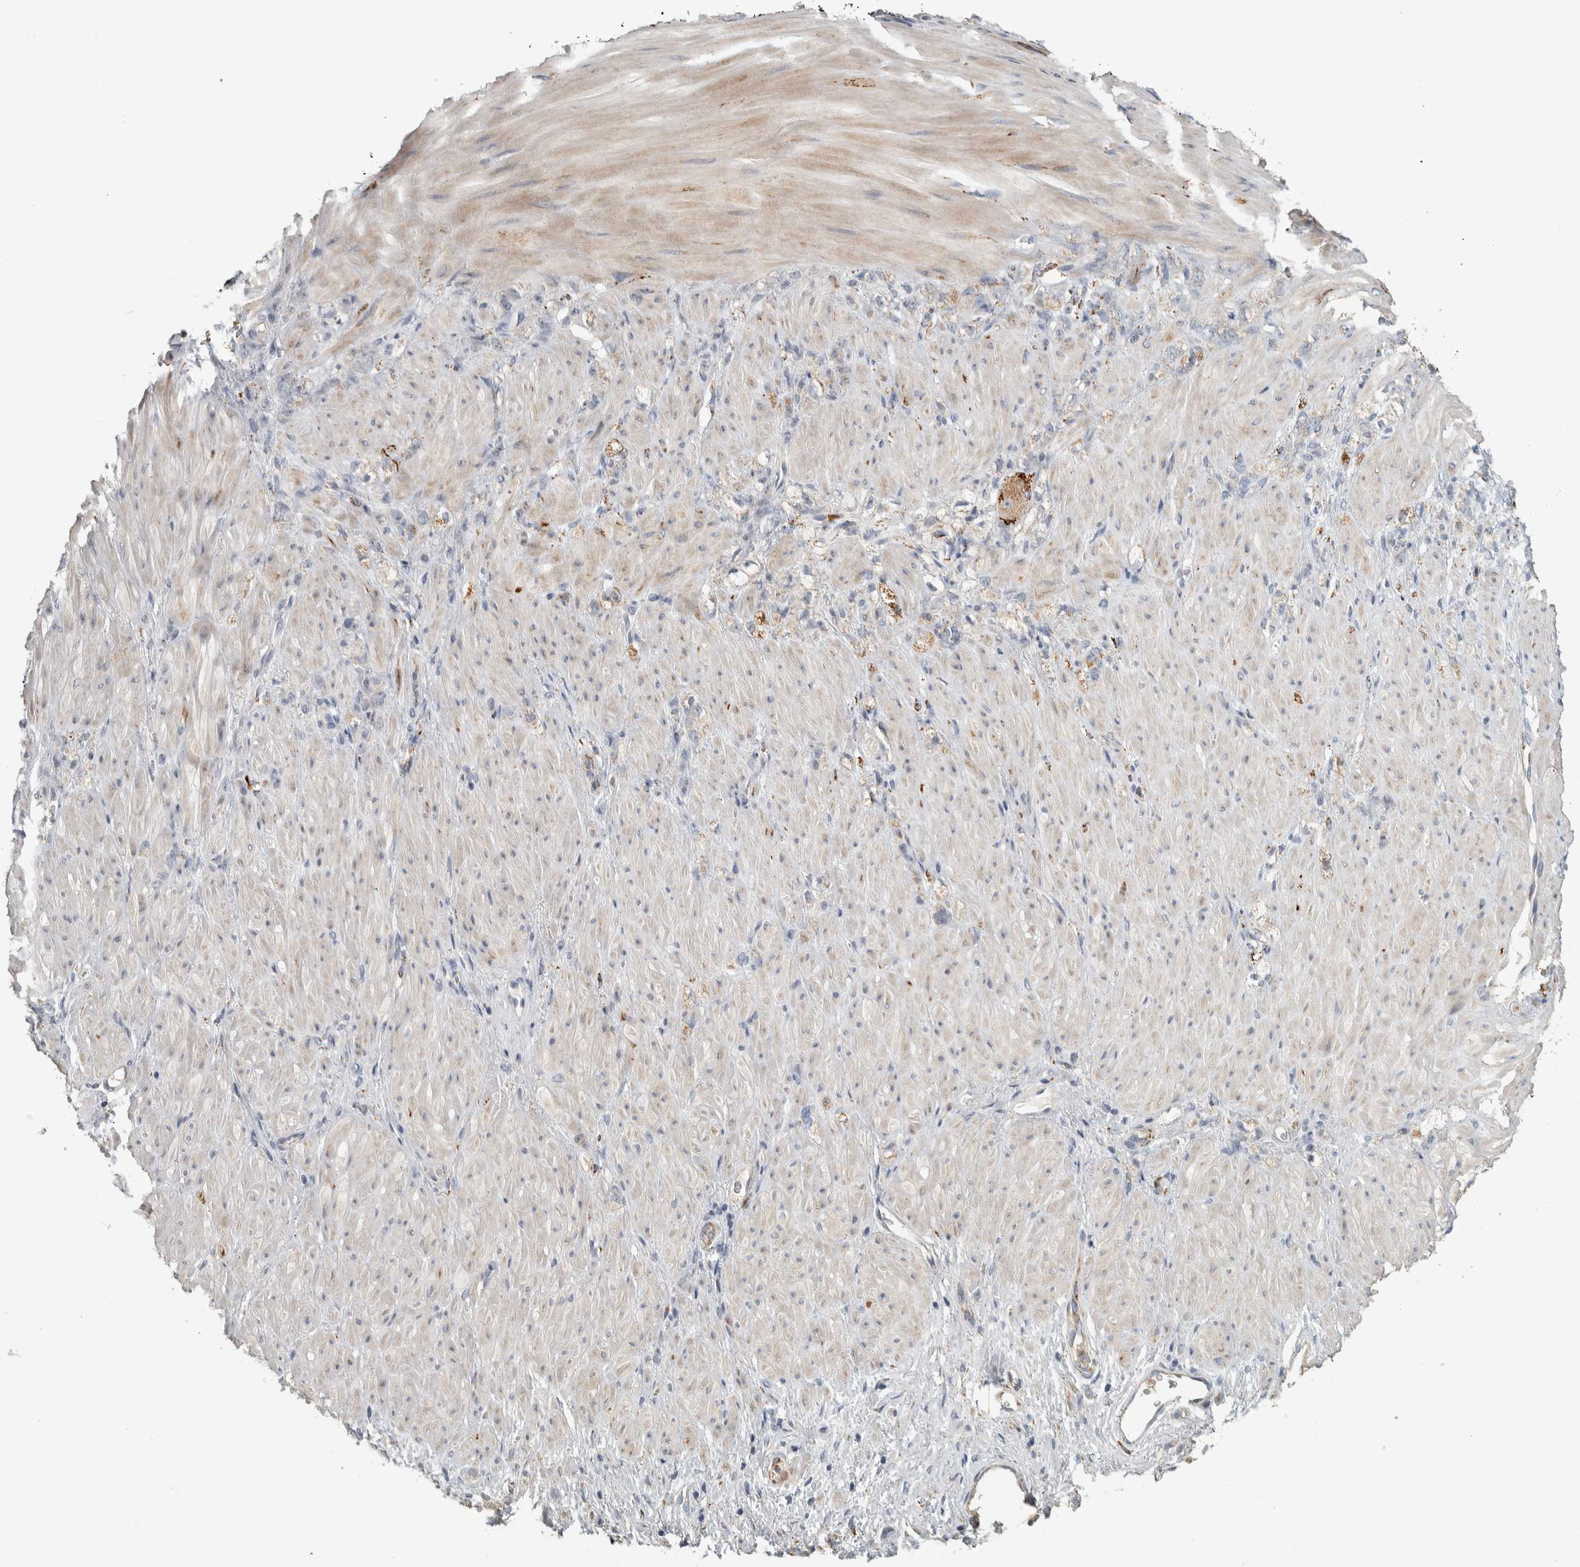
{"staining": {"intensity": "negative", "quantity": "none", "location": "none"}, "tissue": "stomach cancer", "cell_type": "Tumor cells", "image_type": "cancer", "snomed": [{"axis": "morphology", "description": "Normal tissue, NOS"}, {"axis": "morphology", "description": "Adenocarcinoma, NOS"}, {"axis": "topography", "description": "Stomach"}], "caption": "Image shows no protein expression in tumor cells of adenocarcinoma (stomach) tissue.", "gene": "FAM78A", "patient": {"sex": "male", "age": 82}}